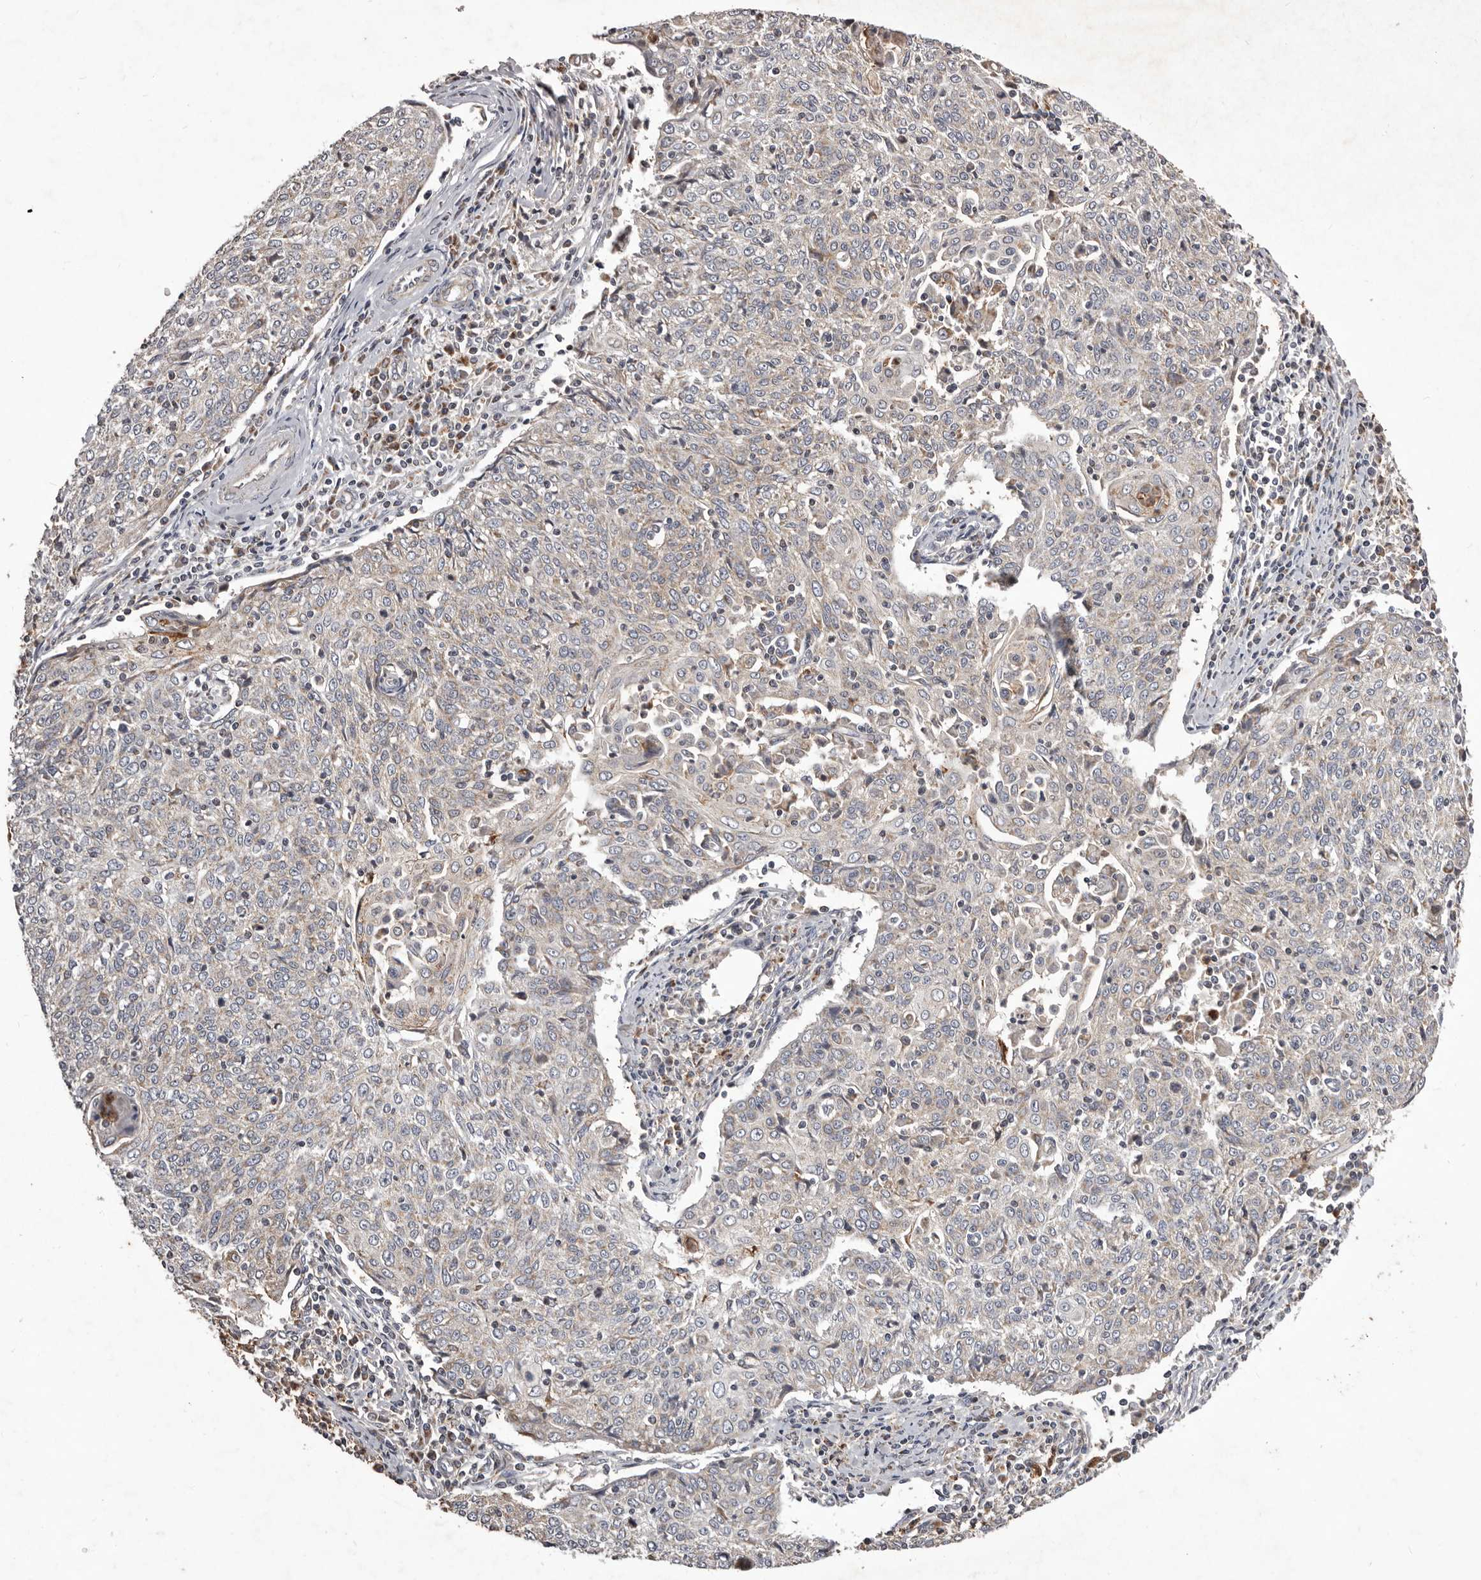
{"staining": {"intensity": "weak", "quantity": "<25%", "location": "cytoplasmic/membranous"}, "tissue": "cervical cancer", "cell_type": "Tumor cells", "image_type": "cancer", "snomed": [{"axis": "morphology", "description": "Squamous cell carcinoma, NOS"}, {"axis": "topography", "description": "Cervix"}], "caption": "Immunohistochemistry image of neoplastic tissue: cervical cancer (squamous cell carcinoma) stained with DAB exhibits no significant protein expression in tumor cells.", "gene": "CXCL14", "patient": {"sex": "female", "age": 48}}